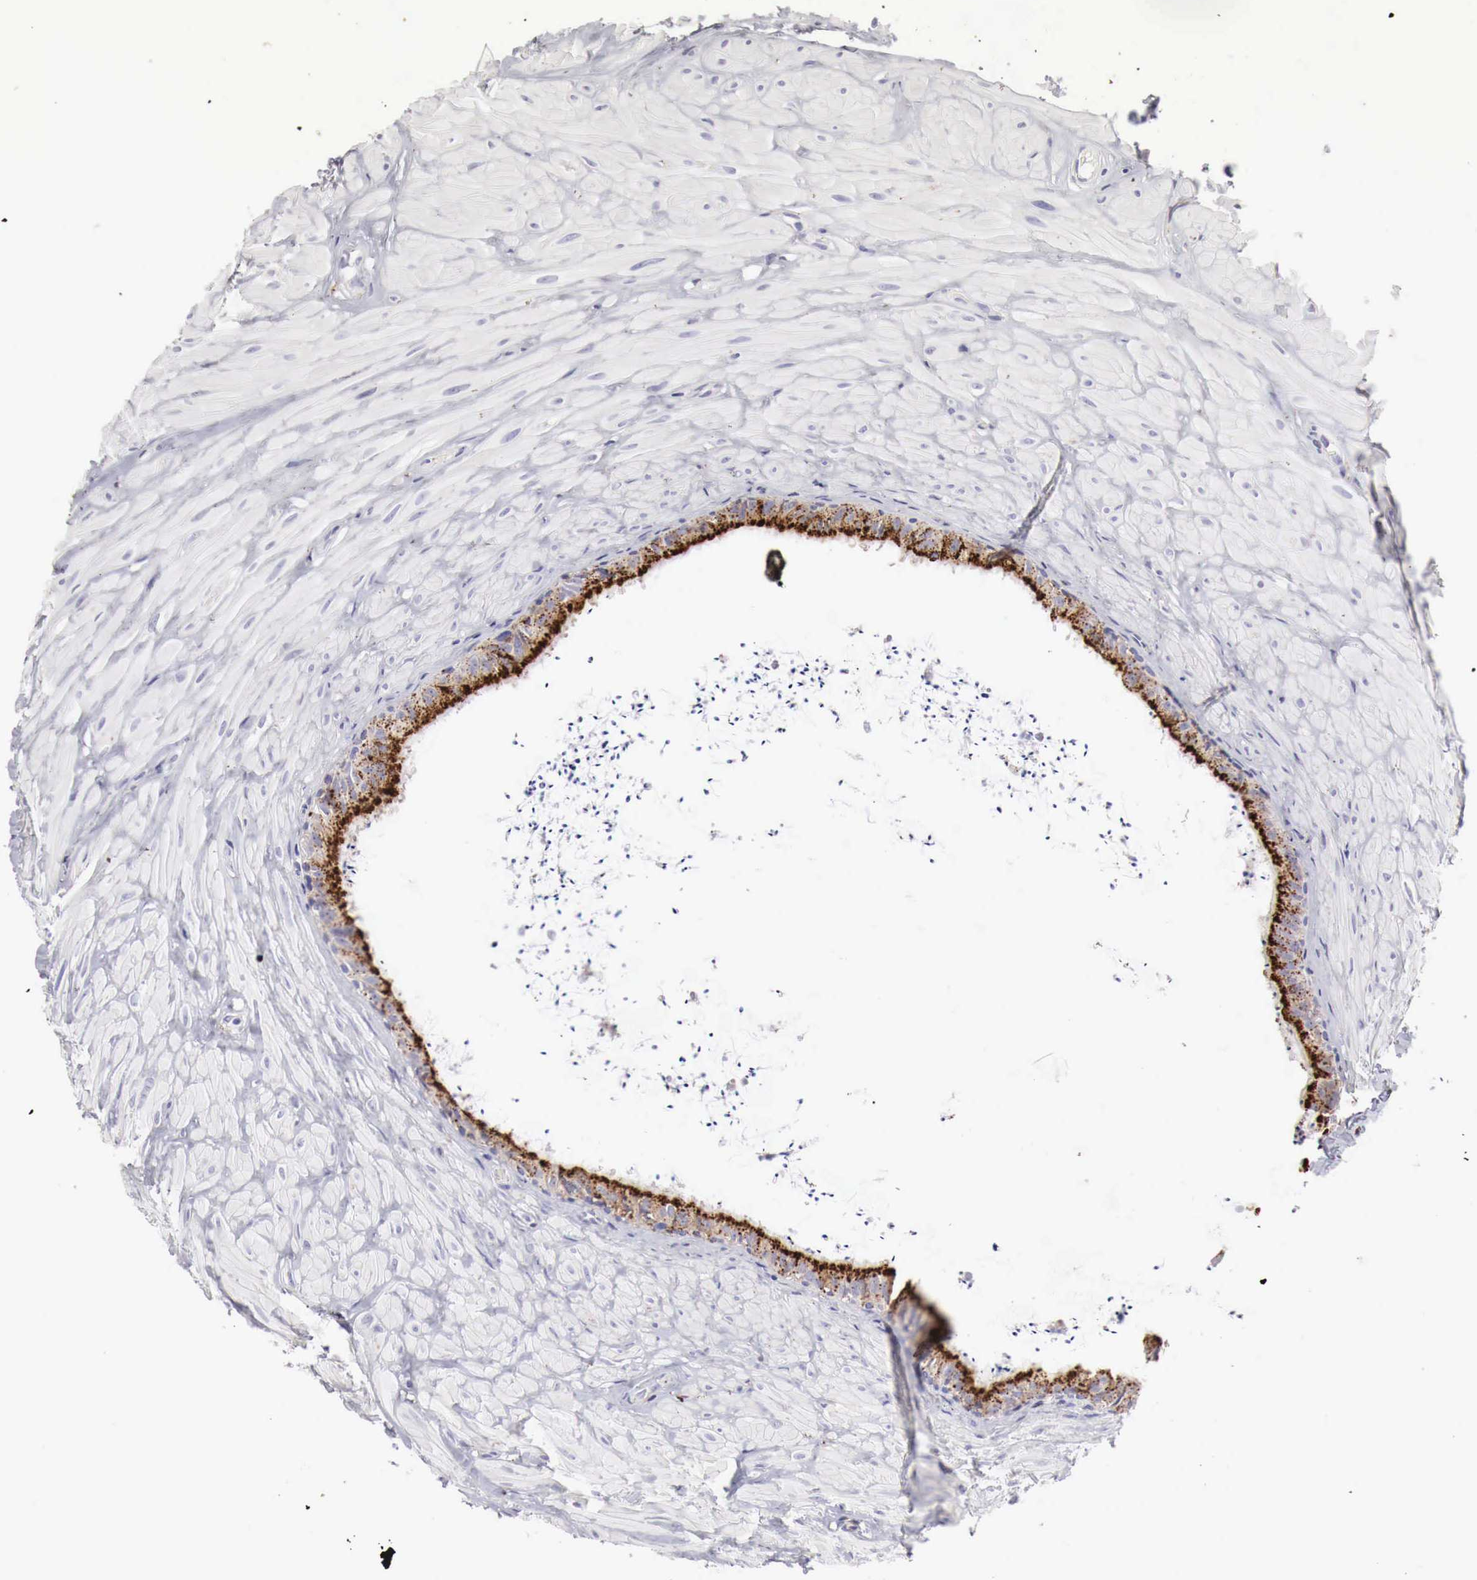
{"staining": {"intensity": "strong", "quantity": ">75%", "location": "cytoplasmic/membranous"}, "tissue": "epididymis", "cell_type": "Glandular cells", "image_type": "normal", "snomed": [{"axis": "morphology", "description": "Normal tissue, NOS"}, {"axis": "topography", "description": "Epididymis"}], "caption": "Immunohistochemical staining of benign human epididymis displays high levels of strong cytoplasmic/membranous positivity in about >75% of glandular cells.", "gene": "GLA", "patient": {"sex": "male", "age": 52}}